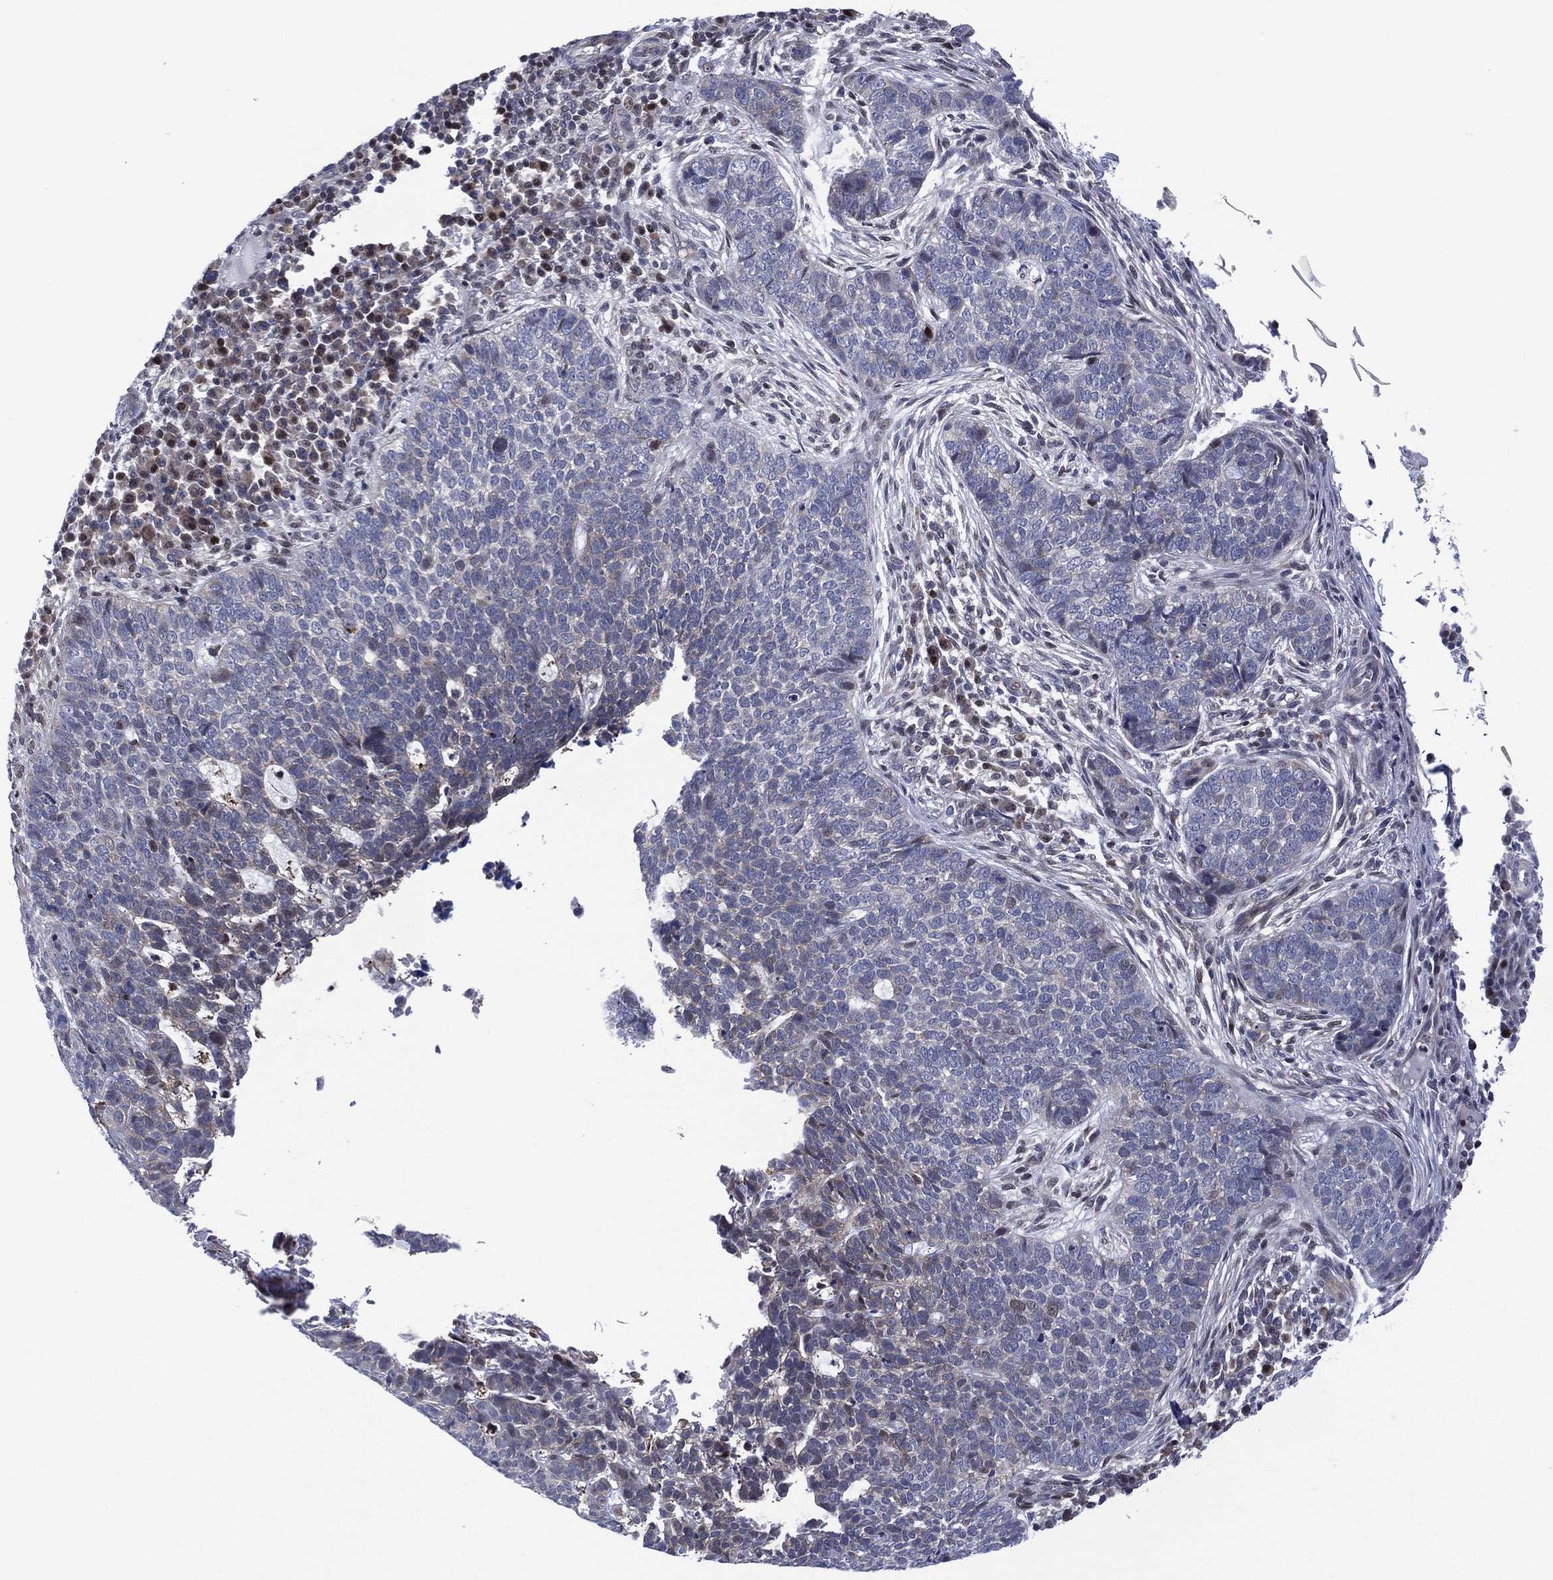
{"staining": {"intensity": "negative", "quantity": "none", "location": "none"}, "tissue": "skin cancer", "cell_type": "Tumor cells", "image_type": "cancer", "snomed": [{"axis": "morphology", "description": "Basal cell carcinoma"}, {"axis": "topography", "description": "Skin"}], "caption": "A high-resolution histopathology image shows immunohistochemistry (IHC) staining of basal cell carcinoma (skin), which demonstrates no significant staining in tumor cells.", "gene": "SLC4A4", "patient": {"sex": "female", "age": 69}}